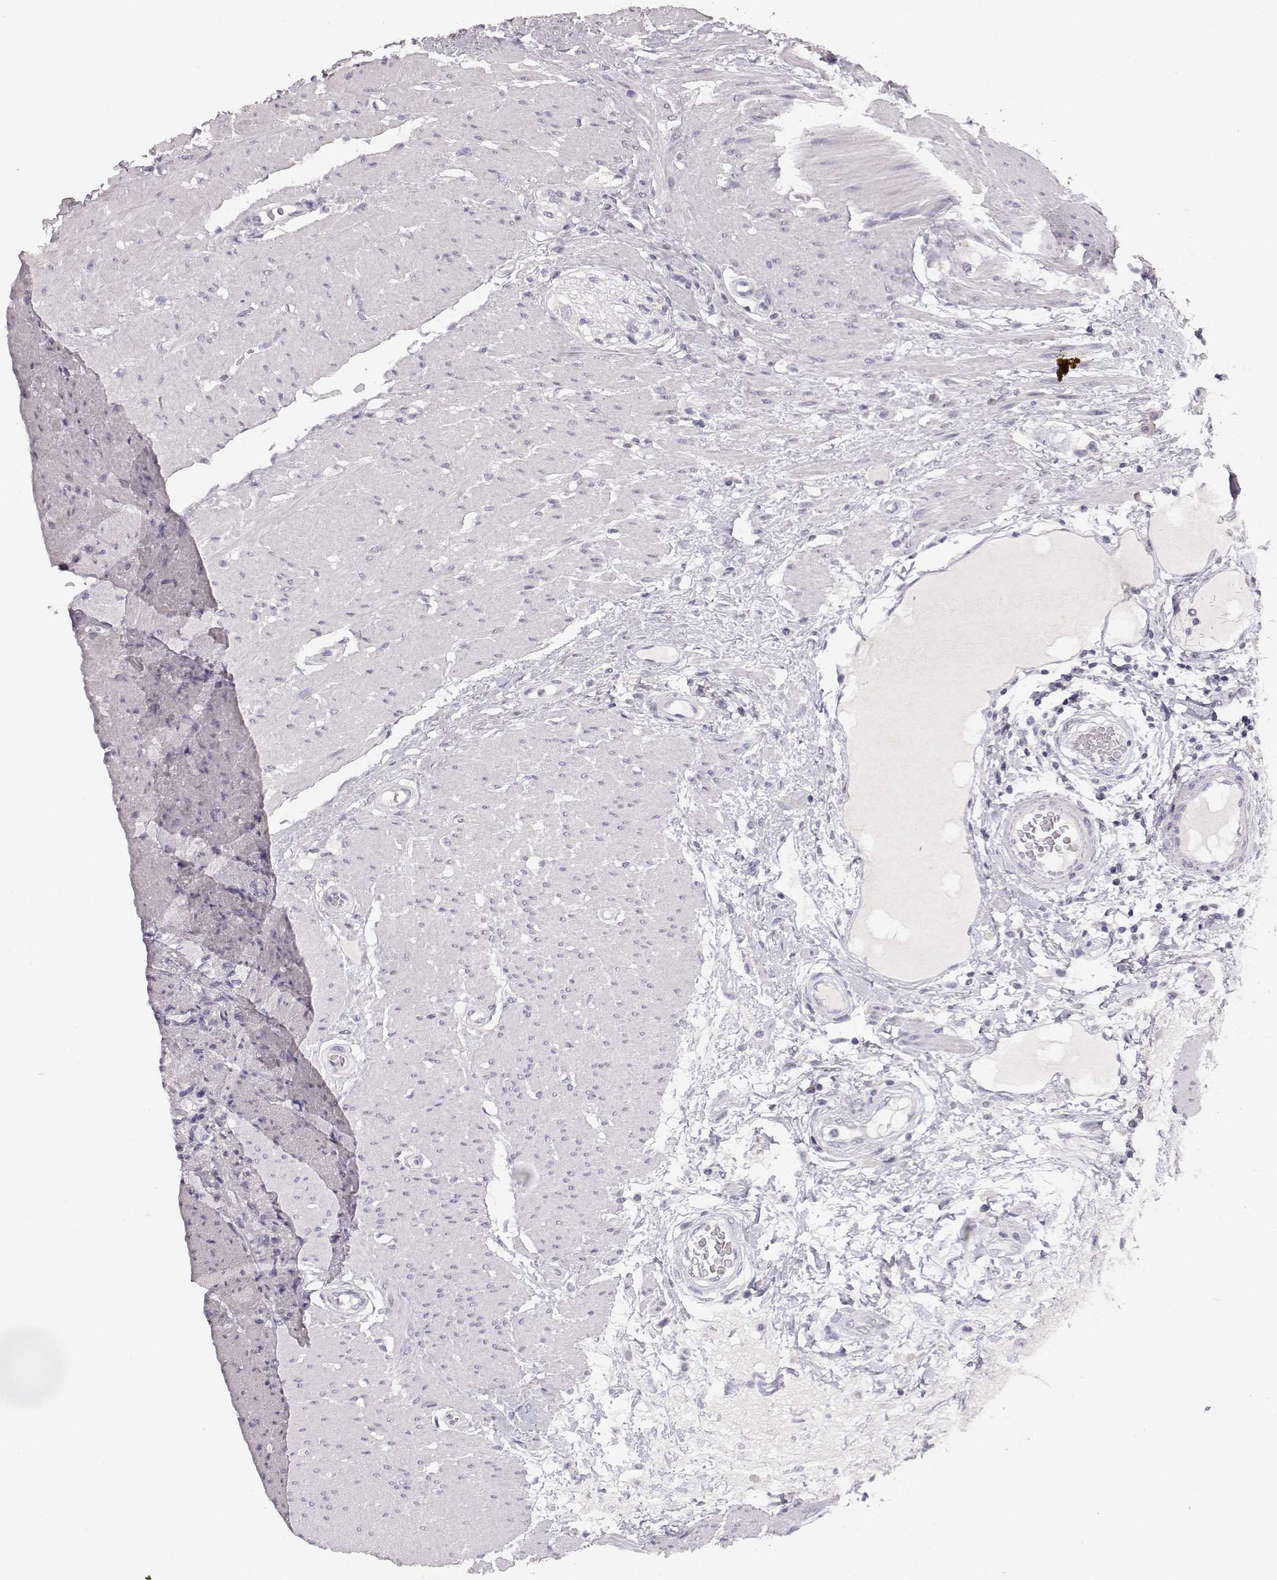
{"staining": {"intensity": "negative", "quantity": "none", "location": "none"}, "tissue": "colon", "cell_type": "Endothelial cells", "image_type": "normal", "snomed": [{"axis": "morphology", "description": "Normal tissue, NOS"}, {"axis": "topography", "description": "Colon"}], "caption": "Photomicrograph shows no significant protein staining in endothelial cells of normal colon.", "gene": "TPH2", "patient": {"sex": "female", "age": 65}}